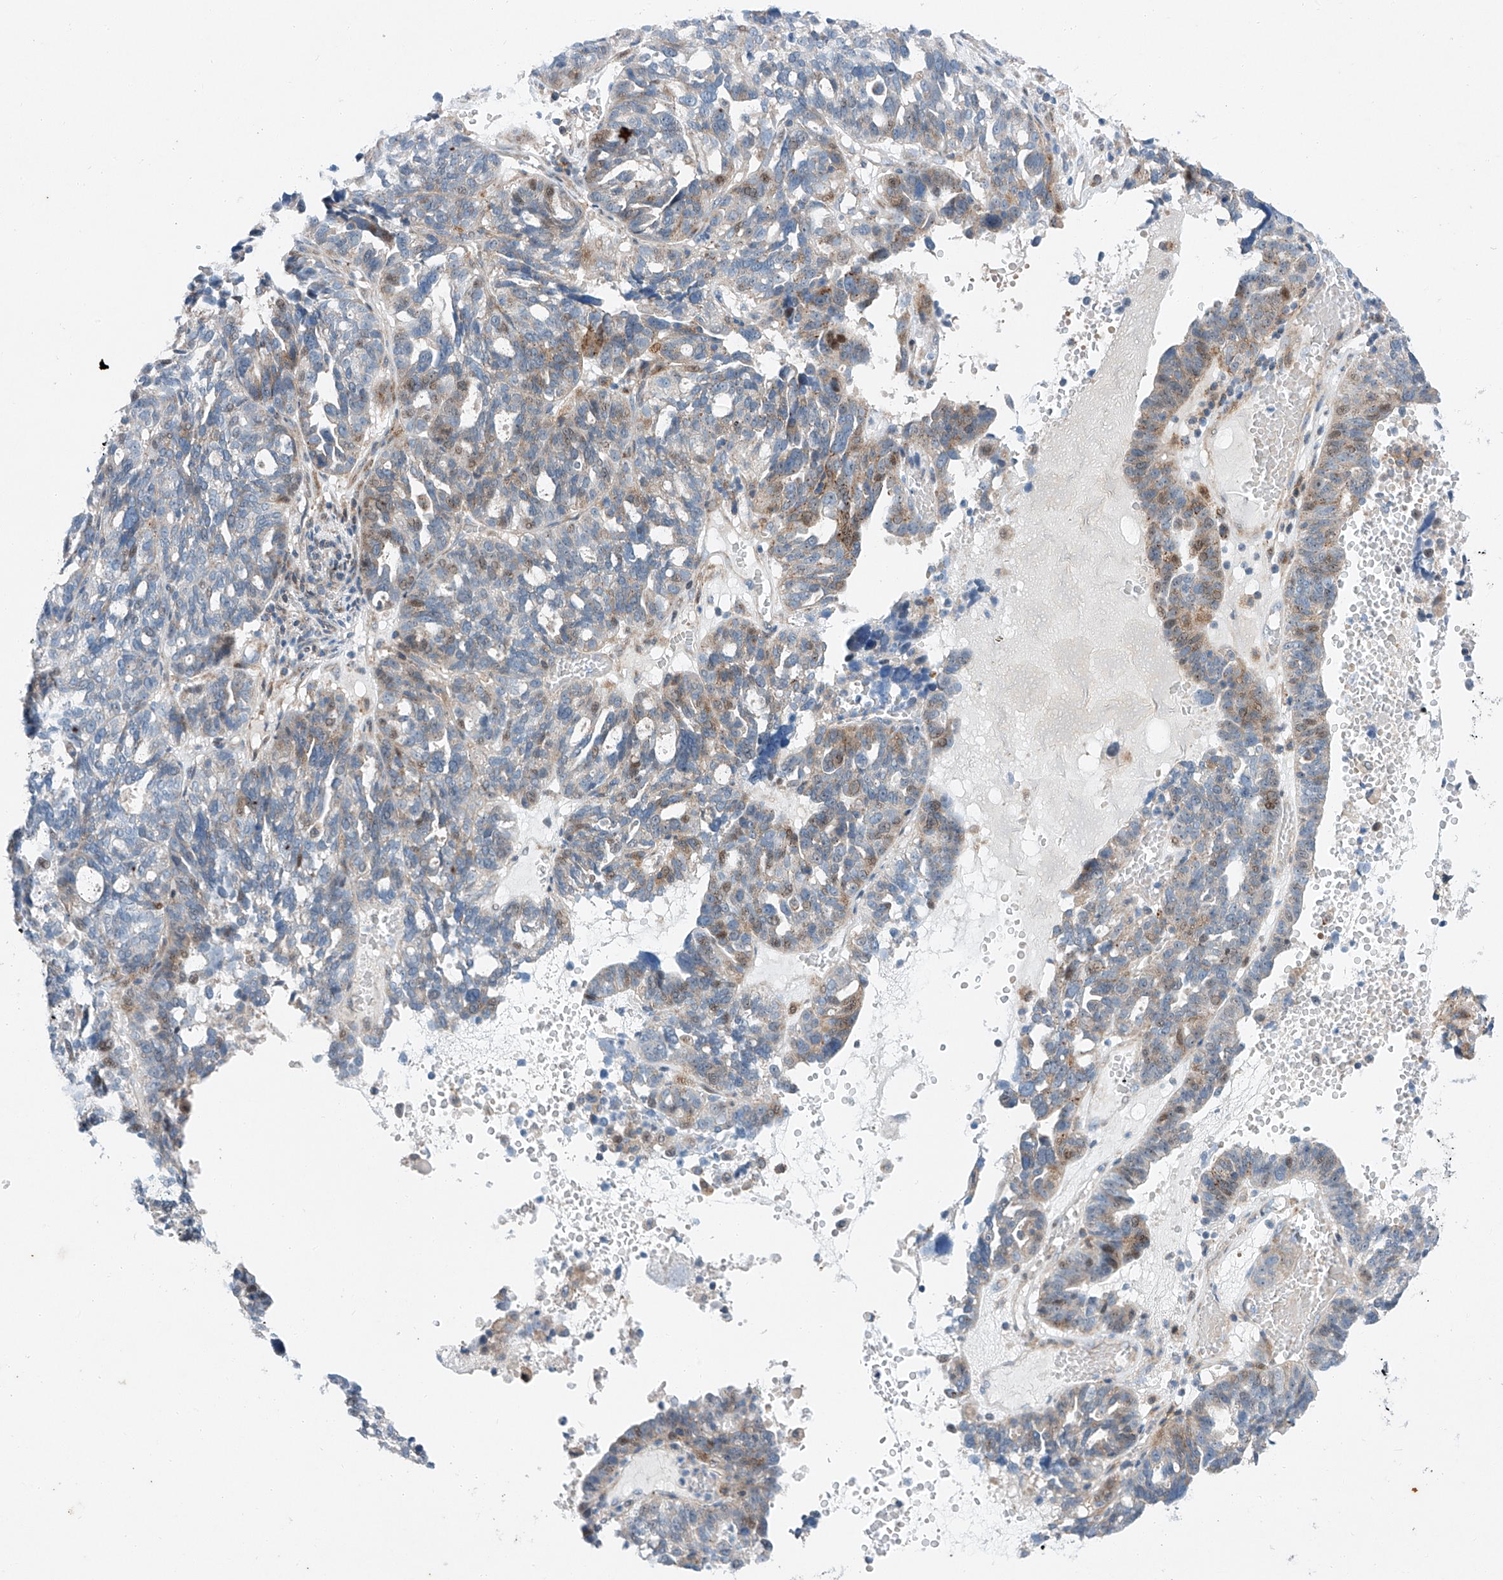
{"staining": {"intensity": "weak", "quantity": "25%-75%", "location": "nuclear"}, "tissue": "ovarian cancer", "cell_type": "Tumor cells", "image_type": "cancer", "snomed": [{"axis": "morphology", "description": "Cystadenocarcinoma, serous, NOS"}, {"axis": "topography", "description": "Ovary"}], "caption": "Immunohistochemistry (IHC) (DAB (3,3'-diaminobenzidine)) staining of human ovarian cancer (serous cystadenocarcinoma) reveals weak nuclear protein expression in about 25%-75% of tumor cells. (DAB (3,3'-diaminobenzidine) IHC with brightfield microscopy, high magnification).", "gene": "CLDND1", "patient": {"sex": "female", "age": 59}}